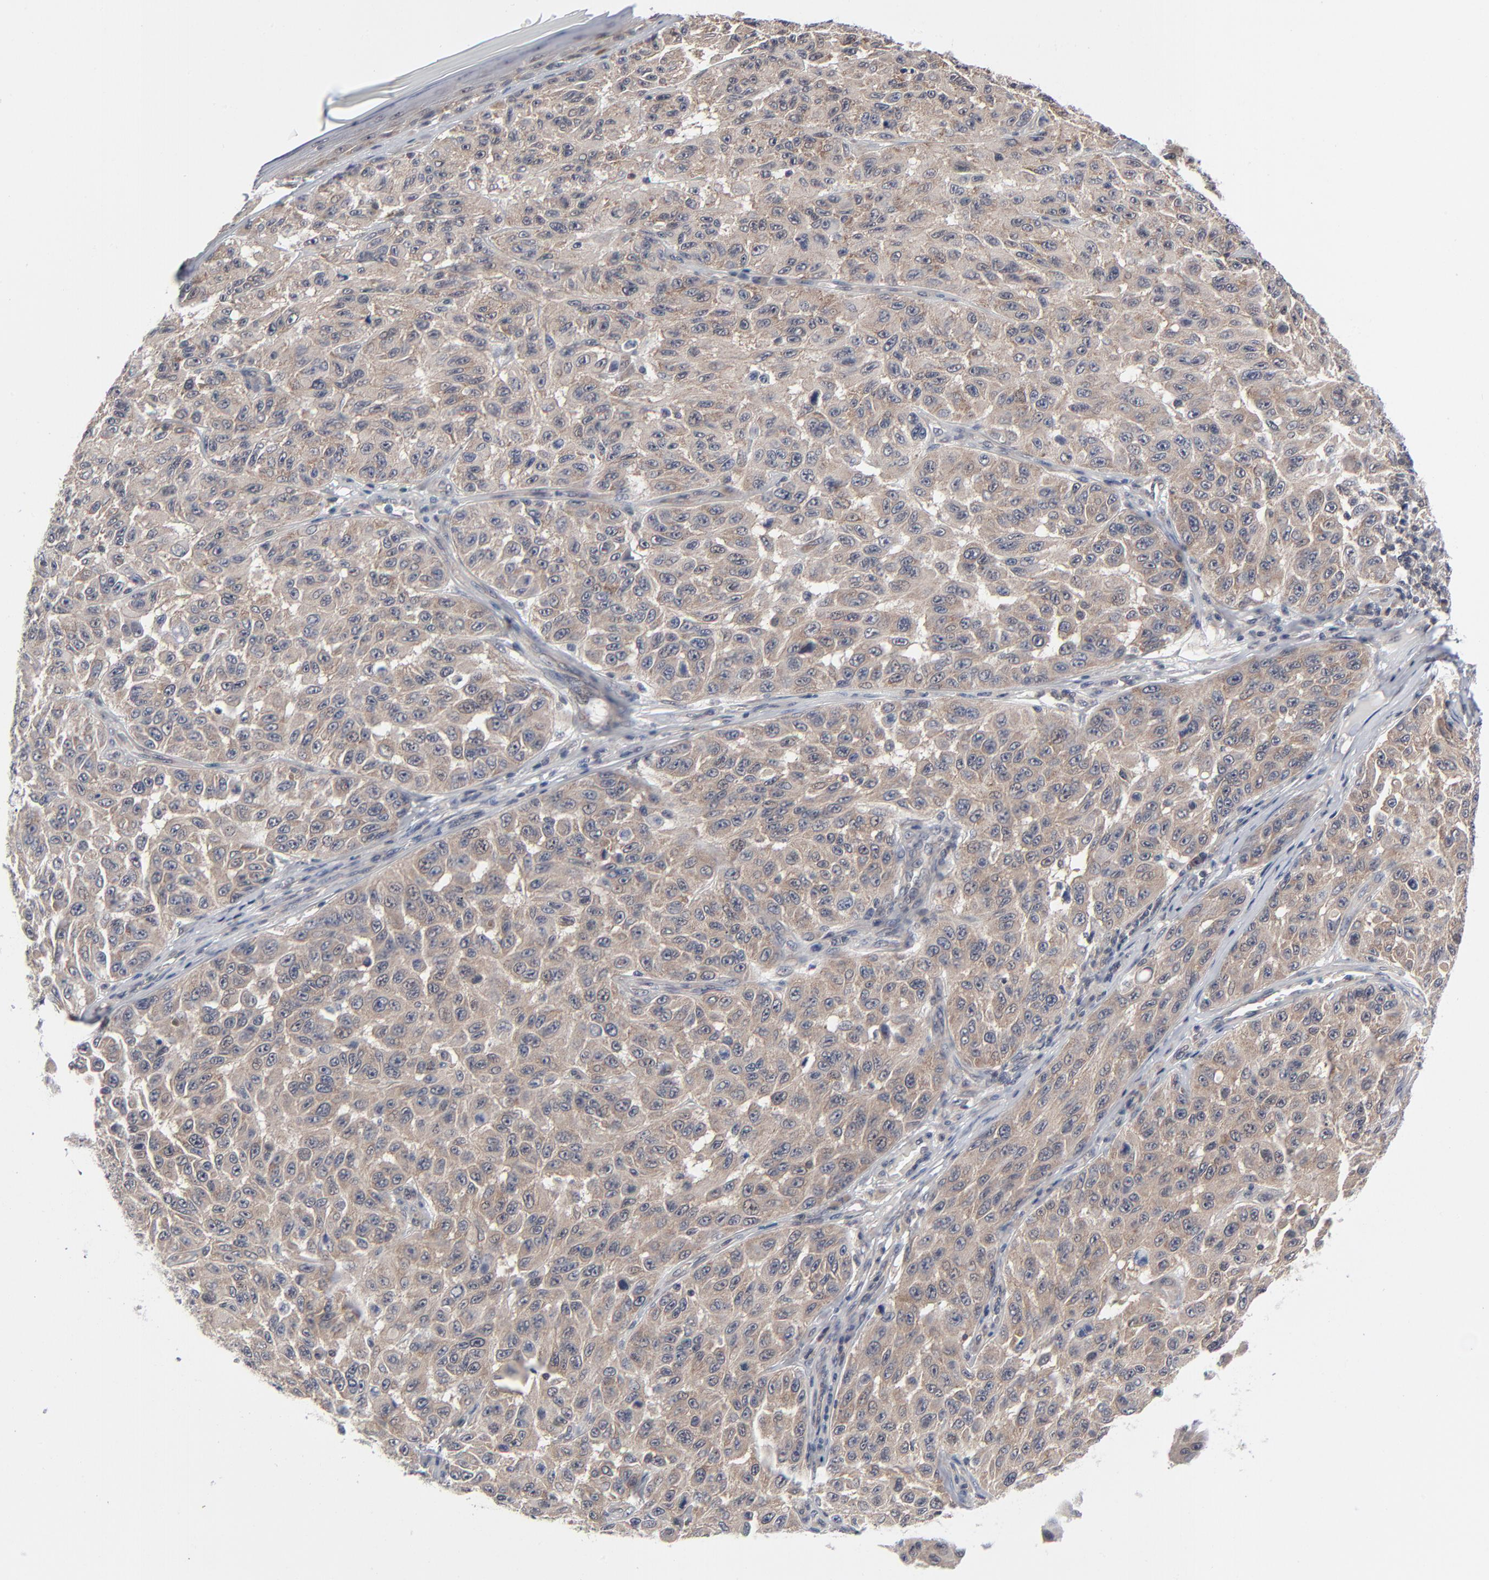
{"staining": {"intensity": "weak", "quantity": ">75%", "location": "cytoplasmic/membranous"}, "tissue": "melanoma", "cell_type": "Tumor cells", "image_type": "cancer", "snomed": [{"axis": "morphology", "description": "Malignant melanoma, NOS"}, {"axis": "topography", "description": "Skin"}], "caption": "Immunohistochemical staining of malignant melanoma demonstrates low levels of weak cytoplasmic/membranous expression in about >75% of tumor cells.", "gene": "RPS6KB1", "patient": {"sex": "male", "age": 30}}